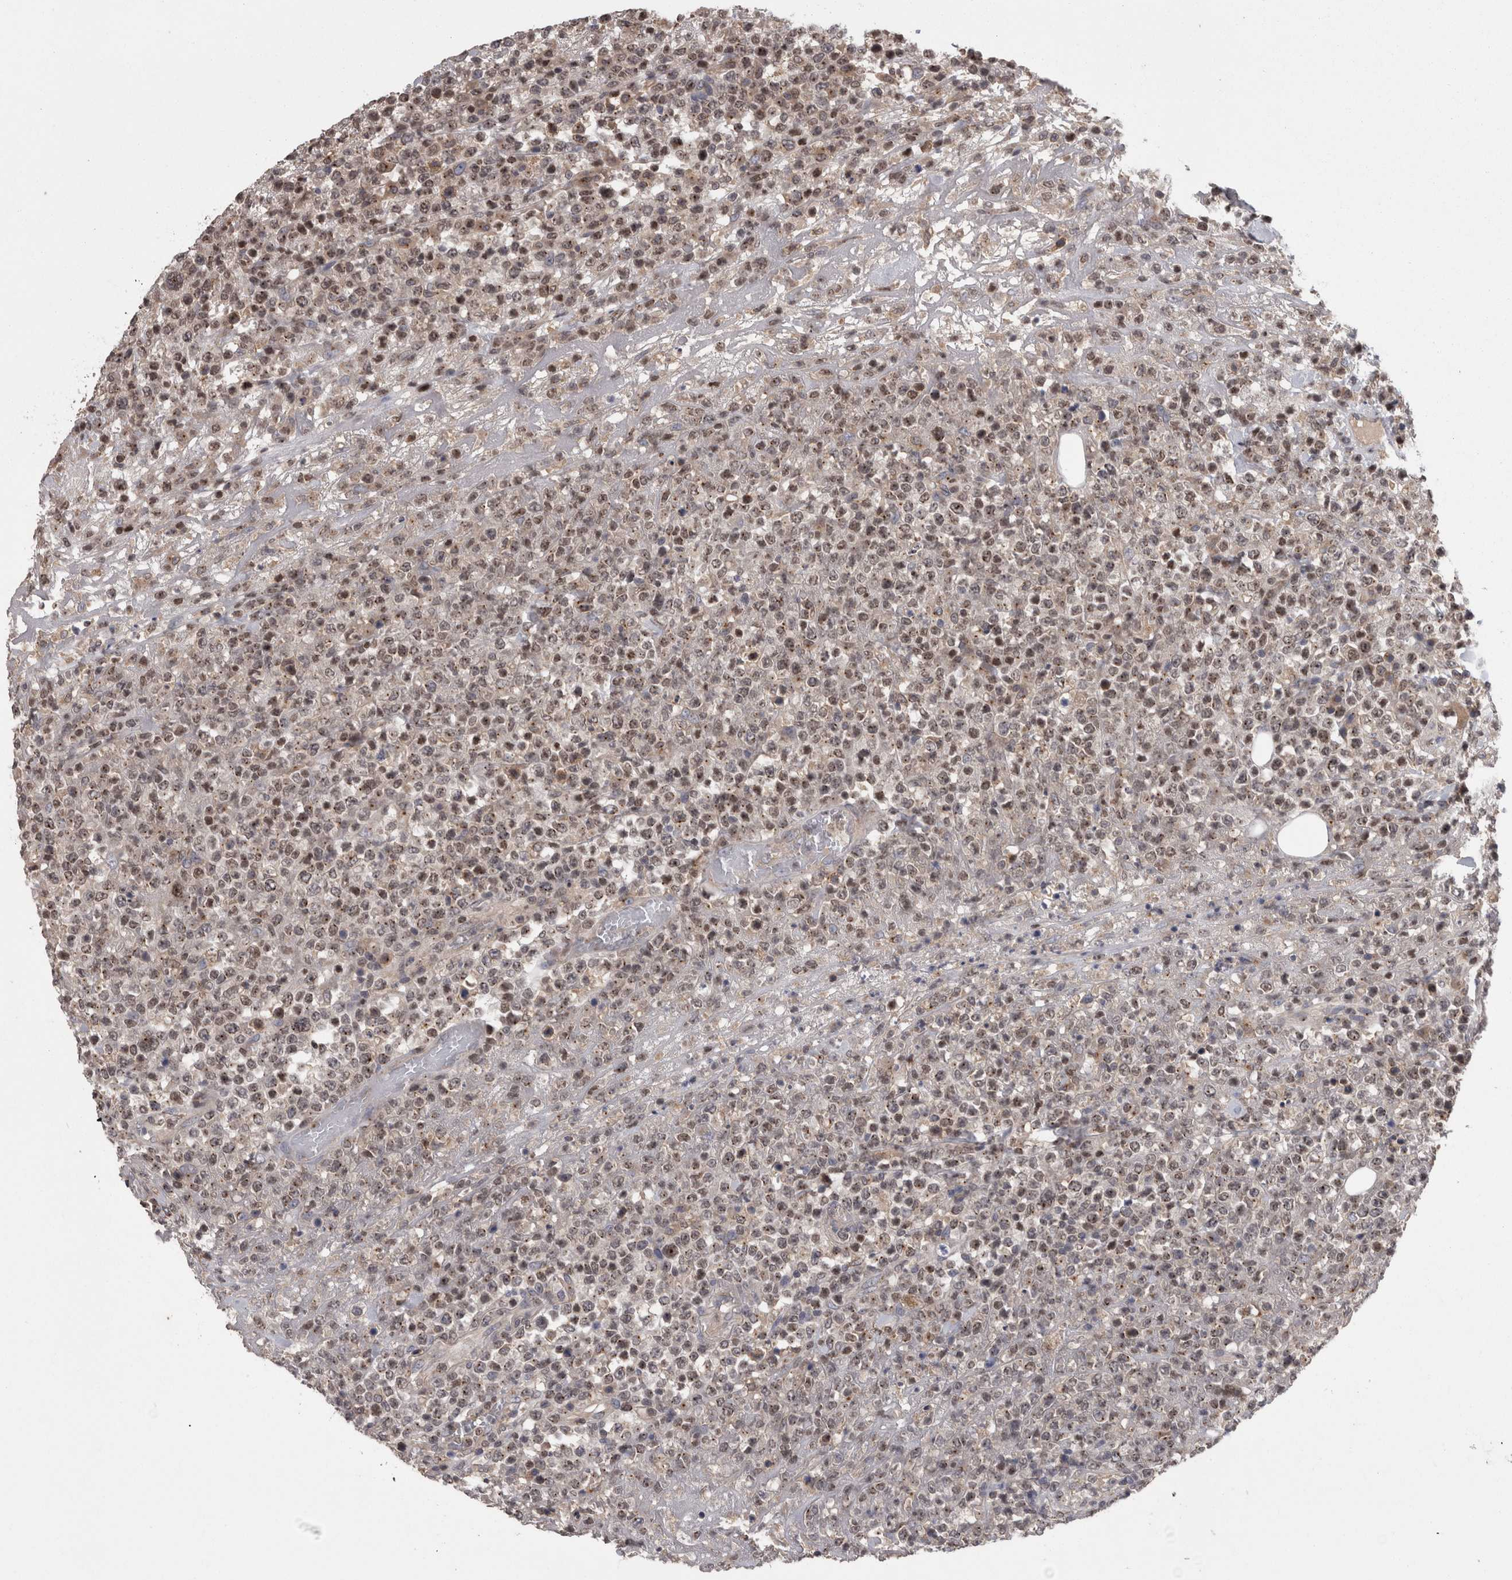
{"staining": {"intensity": "weak", "quantity": ">75%", "location": "cytoplasmic/membranous,nuclear"}, "tissue": "lymphoma", "cell_type": "Tumor cells", "image_type": "cancer", "snomed": [{"axis": "morphology", "description": "Malignant lymphoma, non-Hodgkin's type, High grade"}, {"axis": "topography", "description": "Colon"}], "caption": "An immunohistochemistry micrograph of neoplastic tissue is shown. Protein staining in brown labels weak cytoplasmic/membranous and nuclear positivity in malignant lymphoma, non-Hodgkin's type (high-grade) within tumor cells. (DAB = brown stain, brightfield microscopy at high magnification).", "gene": "PCM1", "patient": {"sex": "female", "age": 53}}